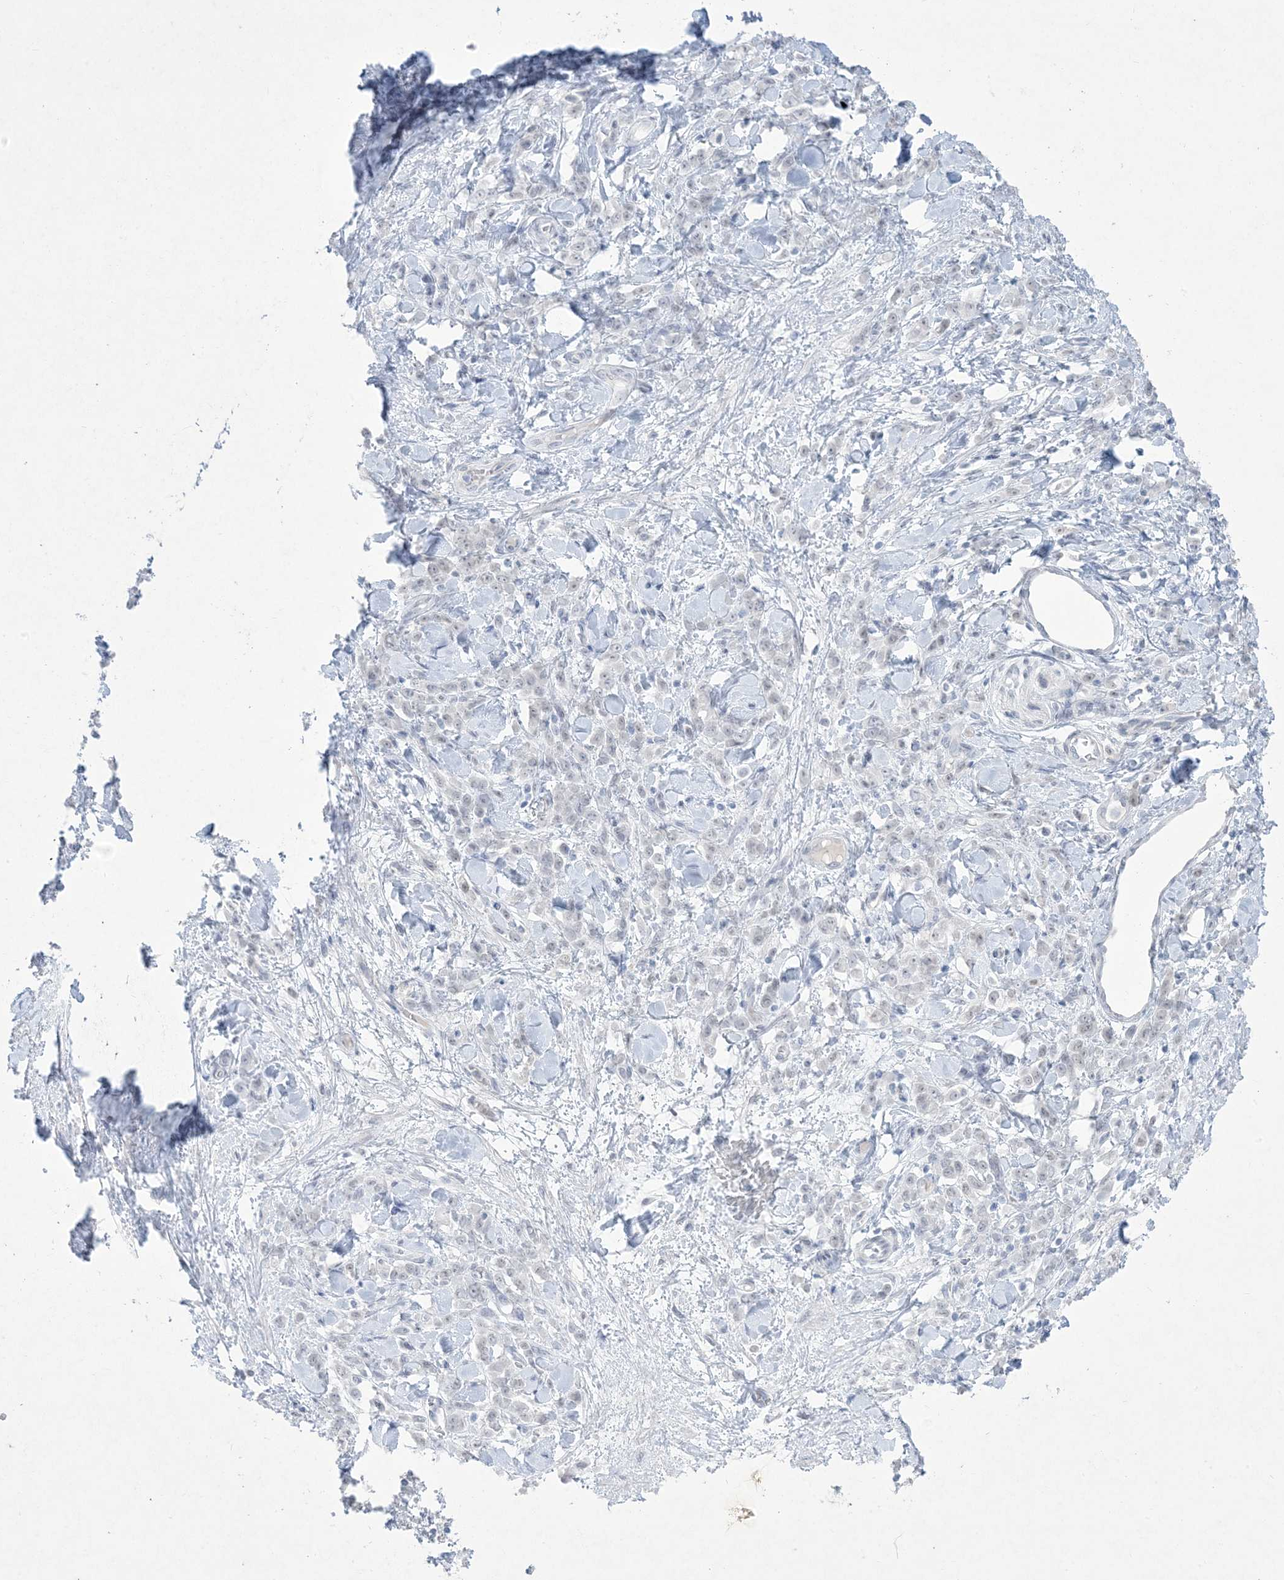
{"staining": {"intensity": "negative", "quantity": "none", "location": "none"}, "tissue": "stomach cancer", "cell_type": "Tumor cells", "image_type": "cancer", "snomed": [{"axis": "morphology", "description": "Normal tissue, NOS"}, {"axis": "morphology", "description": "Adenocarcinoma, NOS"}, {"axis": "topography", "description": "Stomach"}], "caption": "Human stomach cancer (adenocarcinoma) stained for a protein using immunohistochemistry (IHC) demonstrates no expression in tumor cells.", "gene": "HOMEZ", "patient": {"sex": "male", "age": 82}}